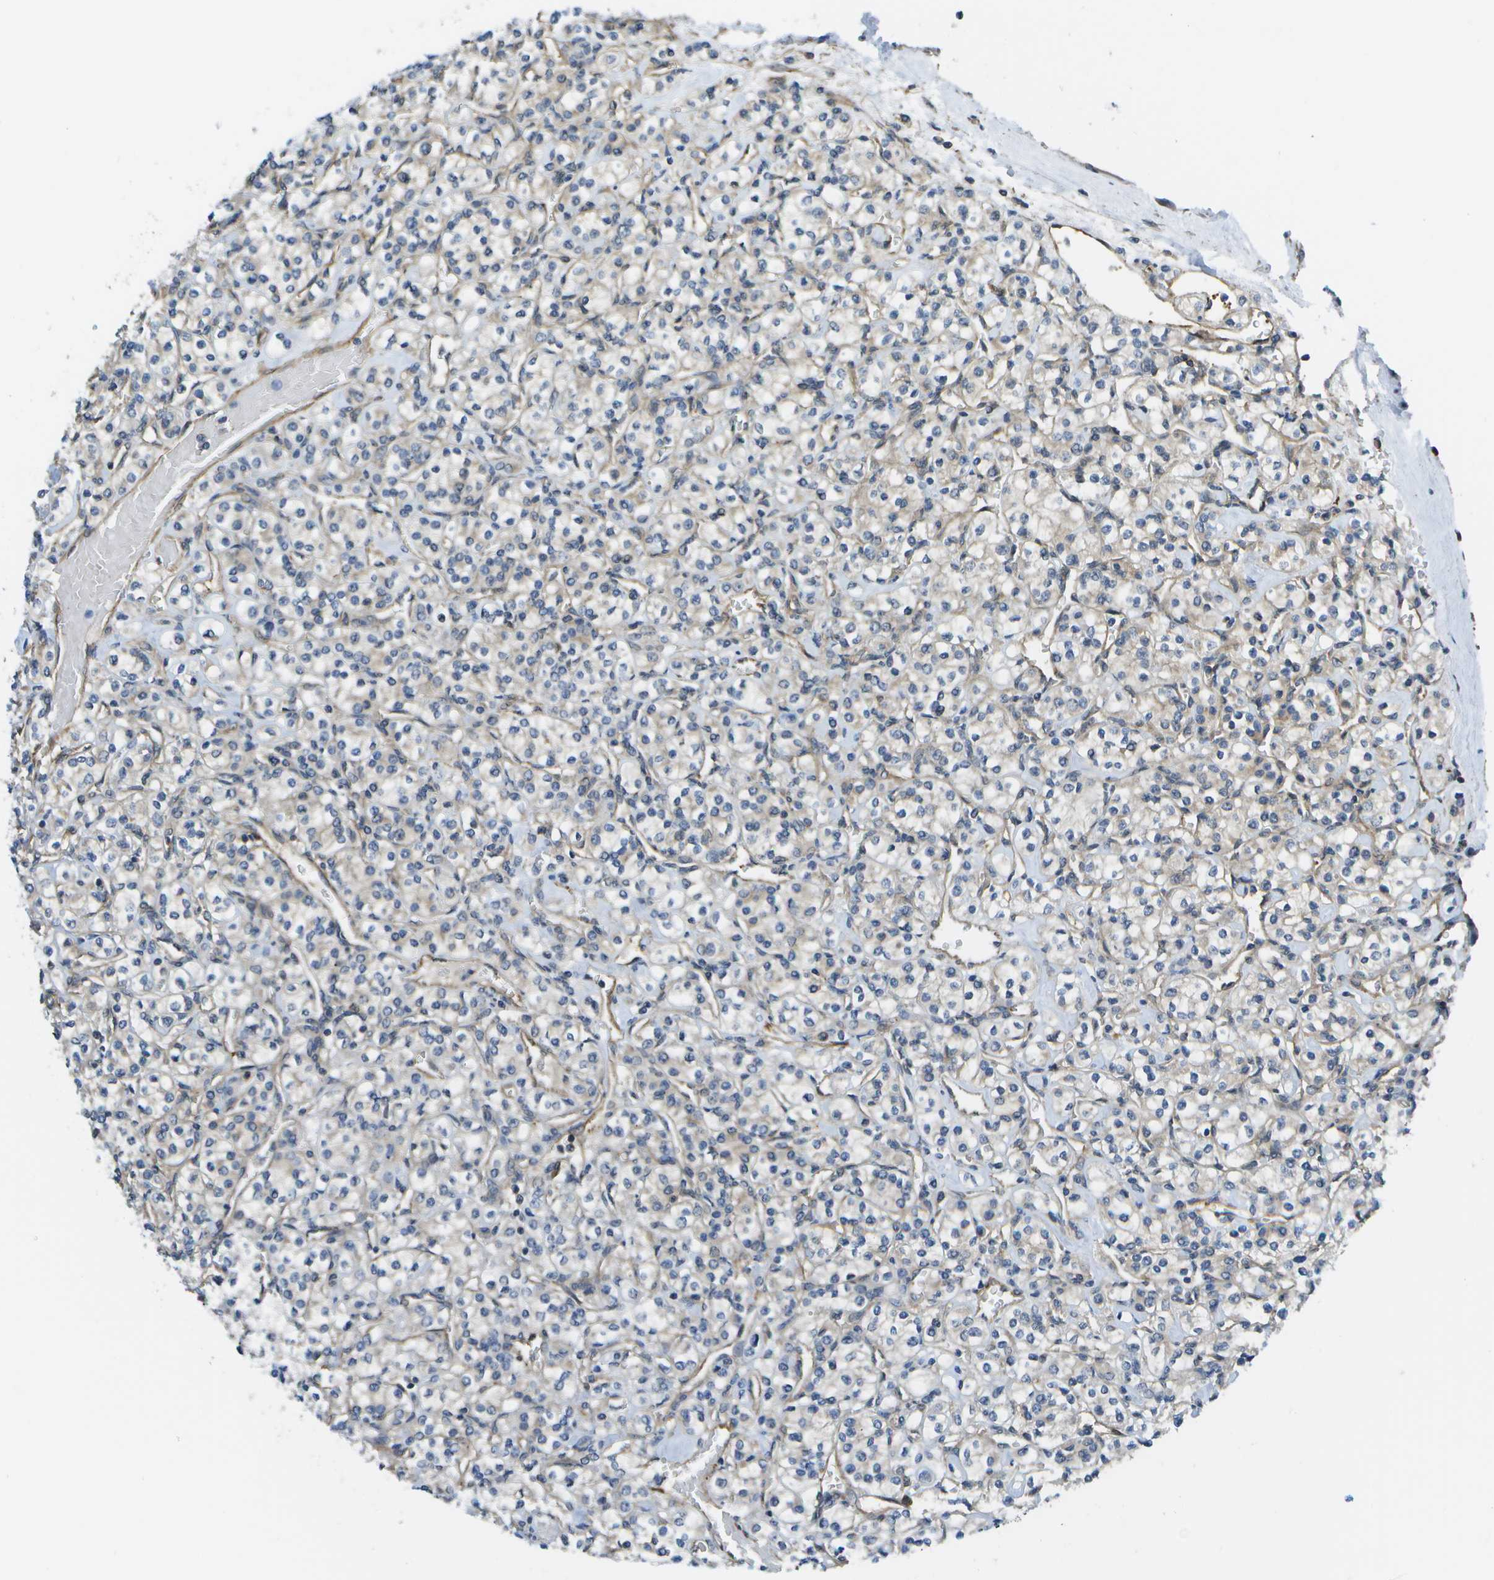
{"staining": {"intensity": "negative", "quantity": "none", "location": "none"}, "tissue": "renal cancer", "cell_type": "Tumor cells", "image_type": "cancer", "snomed": [{"axis": "morphology", "description": "Adenocarcinoma, NOS"}, {"axis": "topography", "description": "Kidney"}], "caption": "Protein analysis of renal cancer (adenocarcinoma) reveals no significant staining in tumor cells. The staining was performed using DAB (3,3'-diaminobenzidine) to visualize the protein expression in brown, while the nuclei were stained in blue with hematoxylin (Magnification: 20x).", "gene": "KIAA0040", "patient": {"sex": "male", "age": 77}}